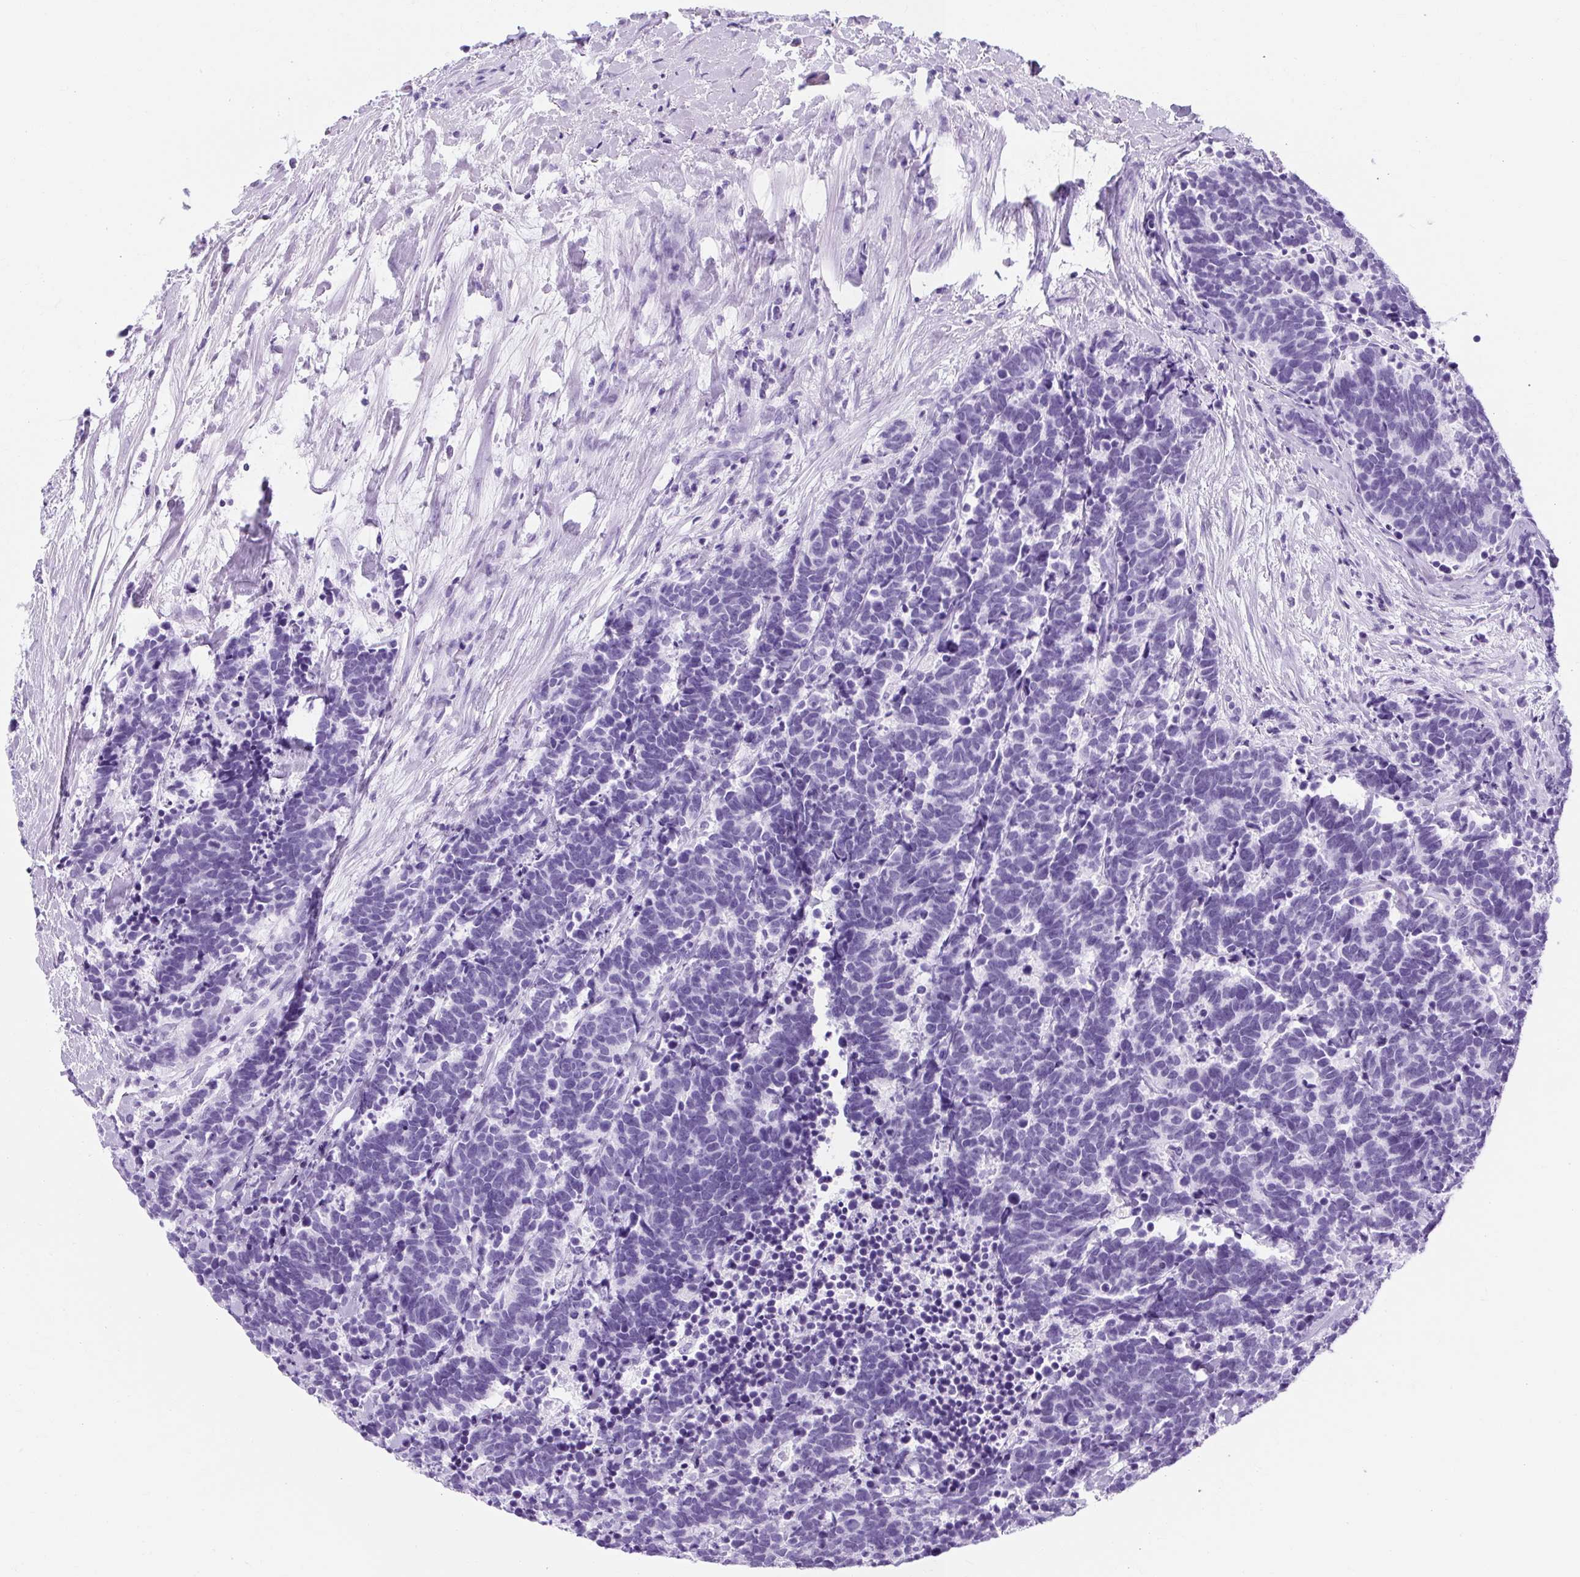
{"staining": {"intensity": "negative", "quantity": "none", "location": "none"}, "tissue": "carcinoid", "cell_type": "Tumor cells", "image_type": "cancer", "snomed": [{"axis": "morphology", "description": "Carcinoma, NOS"}, {"axis": "morphology", "description": "Carcinoid, malignant, NOS"}, {"axis": "topography", "description": "Prostate"}], "caption": "Tumor cells show no significant staining in carcinoid.", "gene": "RYBP", "patient": {"sex": "male", "age": 57}}